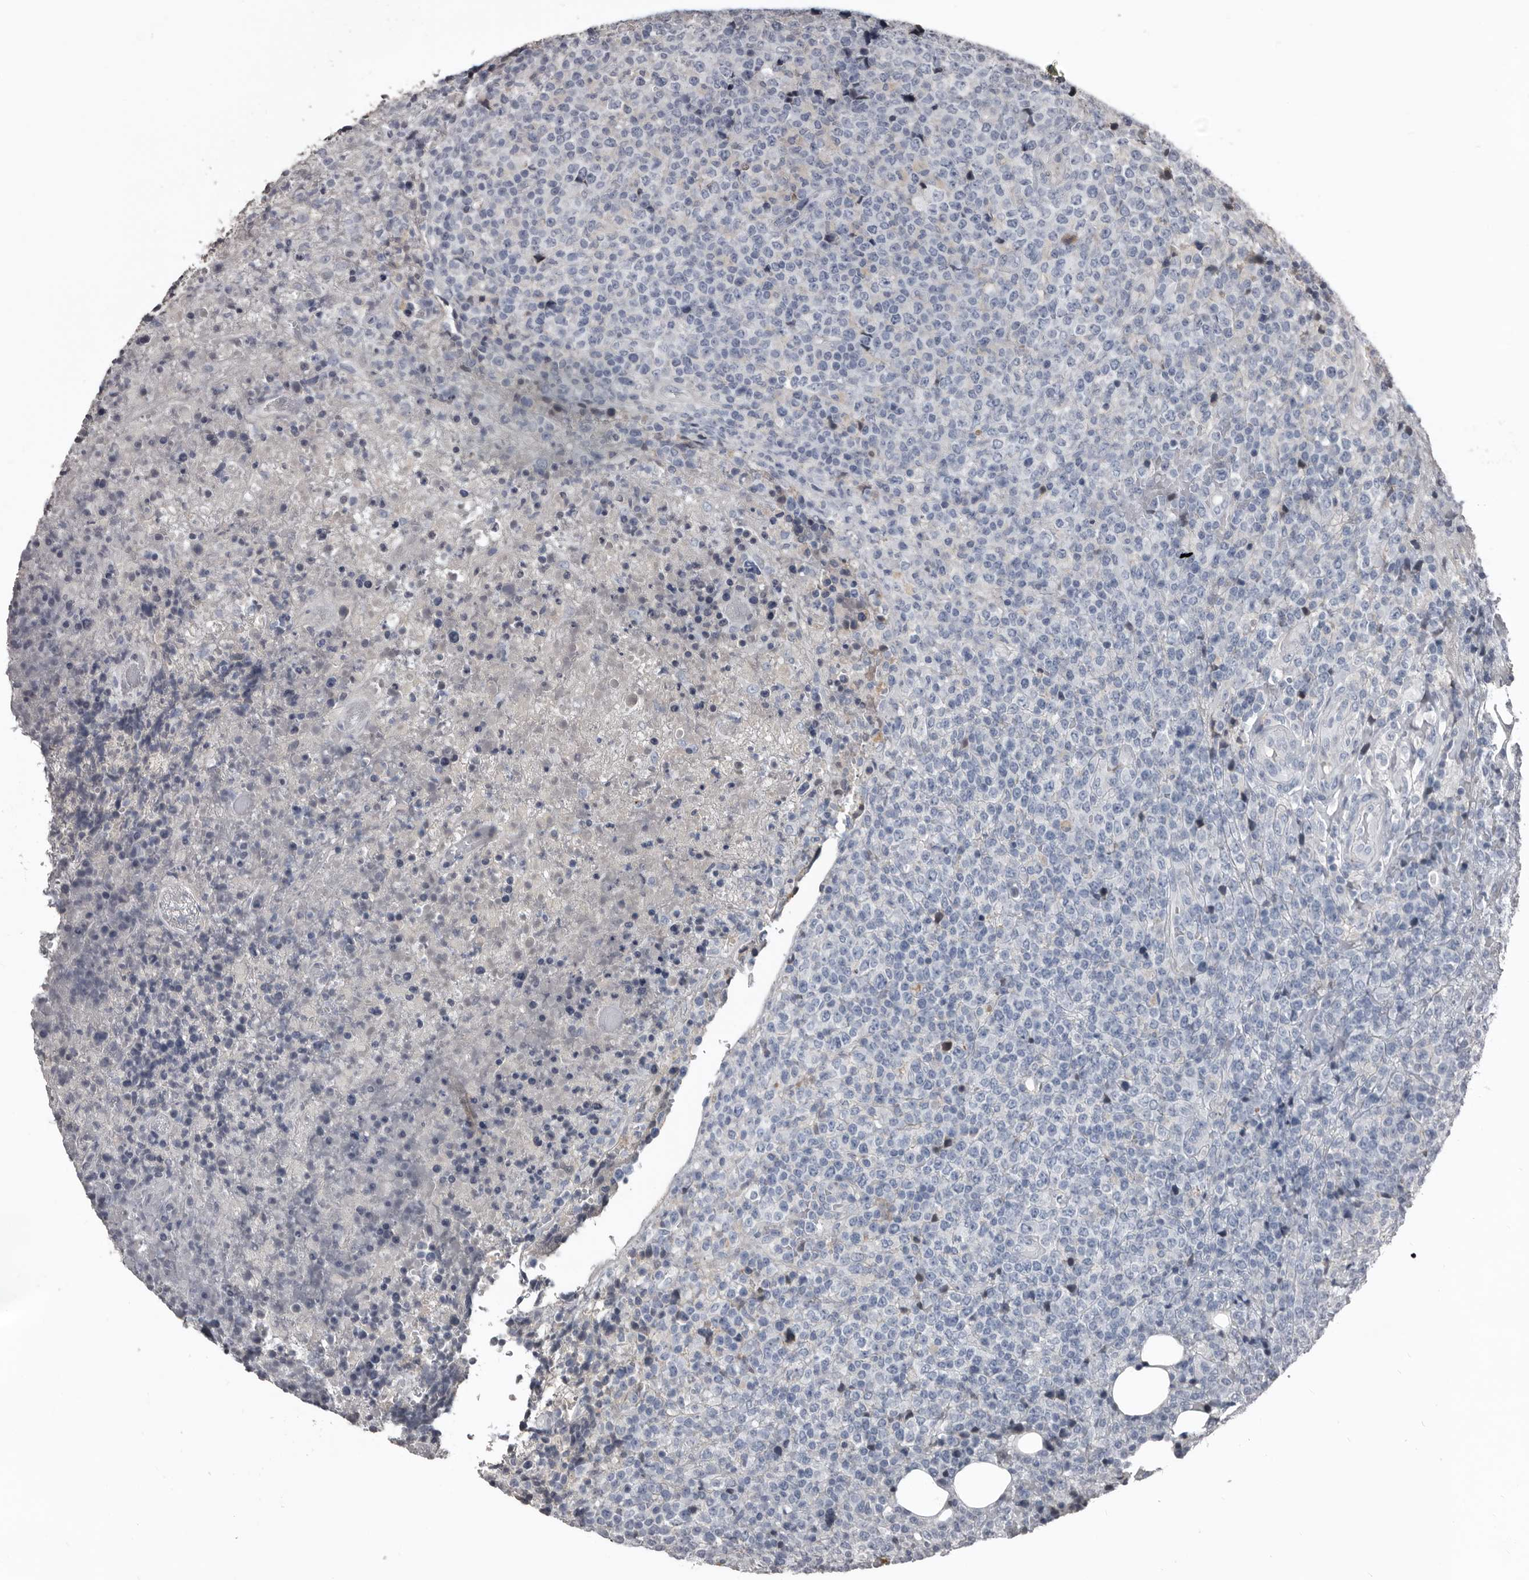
{"staining": {"intensity": "weak", "quantity": "25%-75%", "location": "cytoplasmic/membranous"}, "tissue": "lymphoma", "cell_type": "Tumor cells", "image_type": "cancer", "snomed": [{"axis": "morphology", "description": "Malignant lymphoma, non-Hodgkin's type, High grade"}, {"axis": "topography", "description": "Lymph node"}], "caption": "Lymphoma tissue exhibits weak cytoplasmic/membranous staining in approximately 25%-75% of tumor cells, visualized by immunohistochemistry.", "gene": "GREB1", "patient": {"sex": "male", "age": 13}}